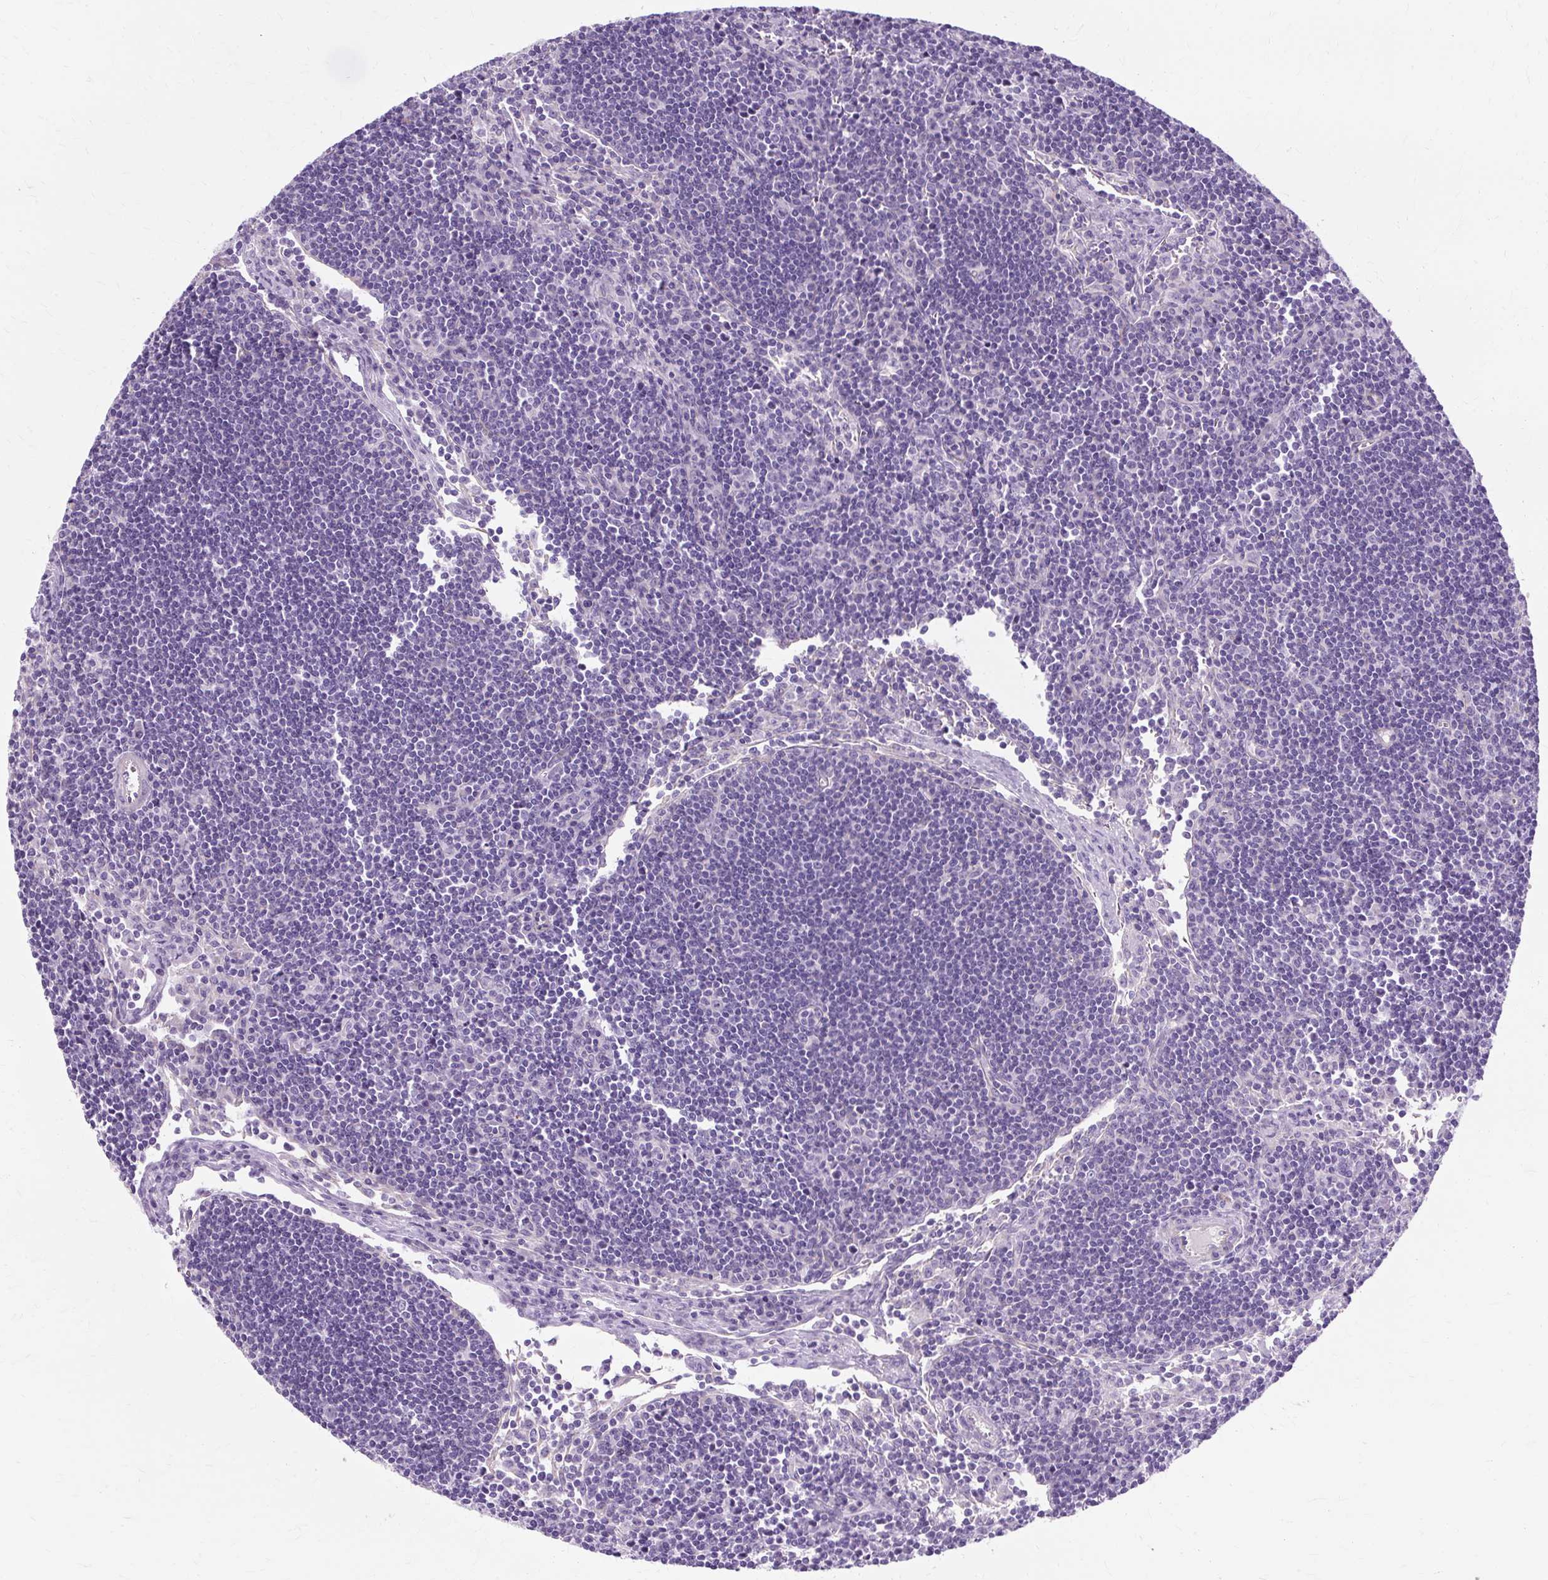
{"staining": {"intensity": "negative", "quantity": "none", "location": "none"}, "tissue": "lymph node", "cell_type": "Germinal center cells", "image_type": "normal", "snomed": [{"axis": "morphology", "description": "Normal tissue, NOS"}, {"axis": "topography", "description": "Lymph node"}], "caption": "The photomicrograph exhibits no significant expression in germinal center cells of lymph node. Nuclei are stained in blue.", "gene": "TMEM89", "patient": {"sex": "female", "age": 29}}